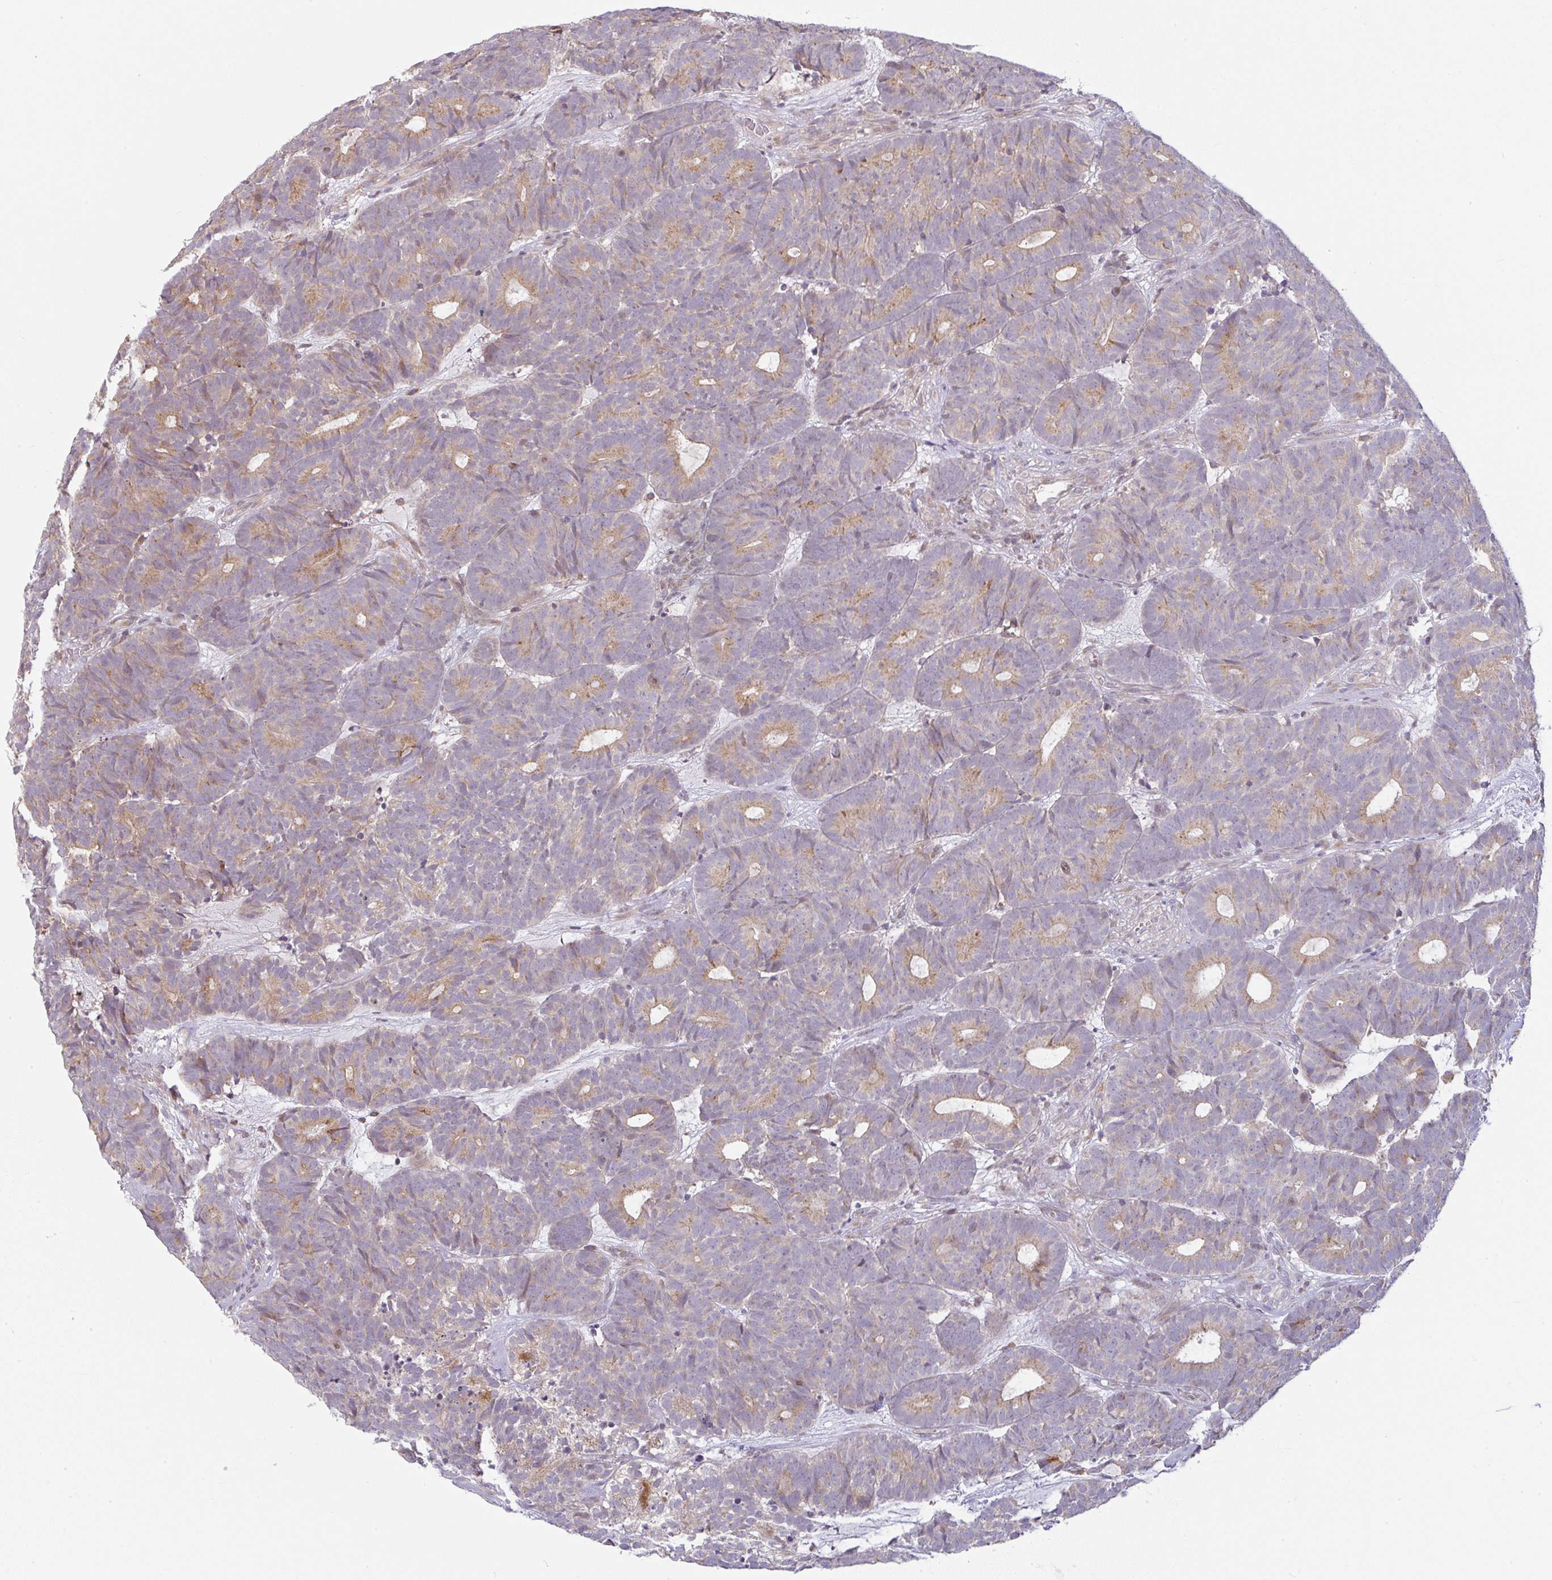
{"staining": {"intensity": "moderate", "quantity": "25%-75%", "location": "cytoplasmic/membranous"}, "tissue": "head and neck cancer", "cell_type": "Tumor cells", "image_type": "cancer", "snomed": [{"axis": "morphology", "description": "Adenocarcinoma, NOS"}, {"axis": "topography", "description": "Head-Neck"}], "caption": "High-power microscopy captured an immunohistochemistry (IHC) image of head and neck adenocarcinoma, revealing moderate cytoplasmic/membranous positivity in approximately 25%-75% of tumor cells.", "gene": "MOB1A", "patient": {"sex": "female", "age": 81}}